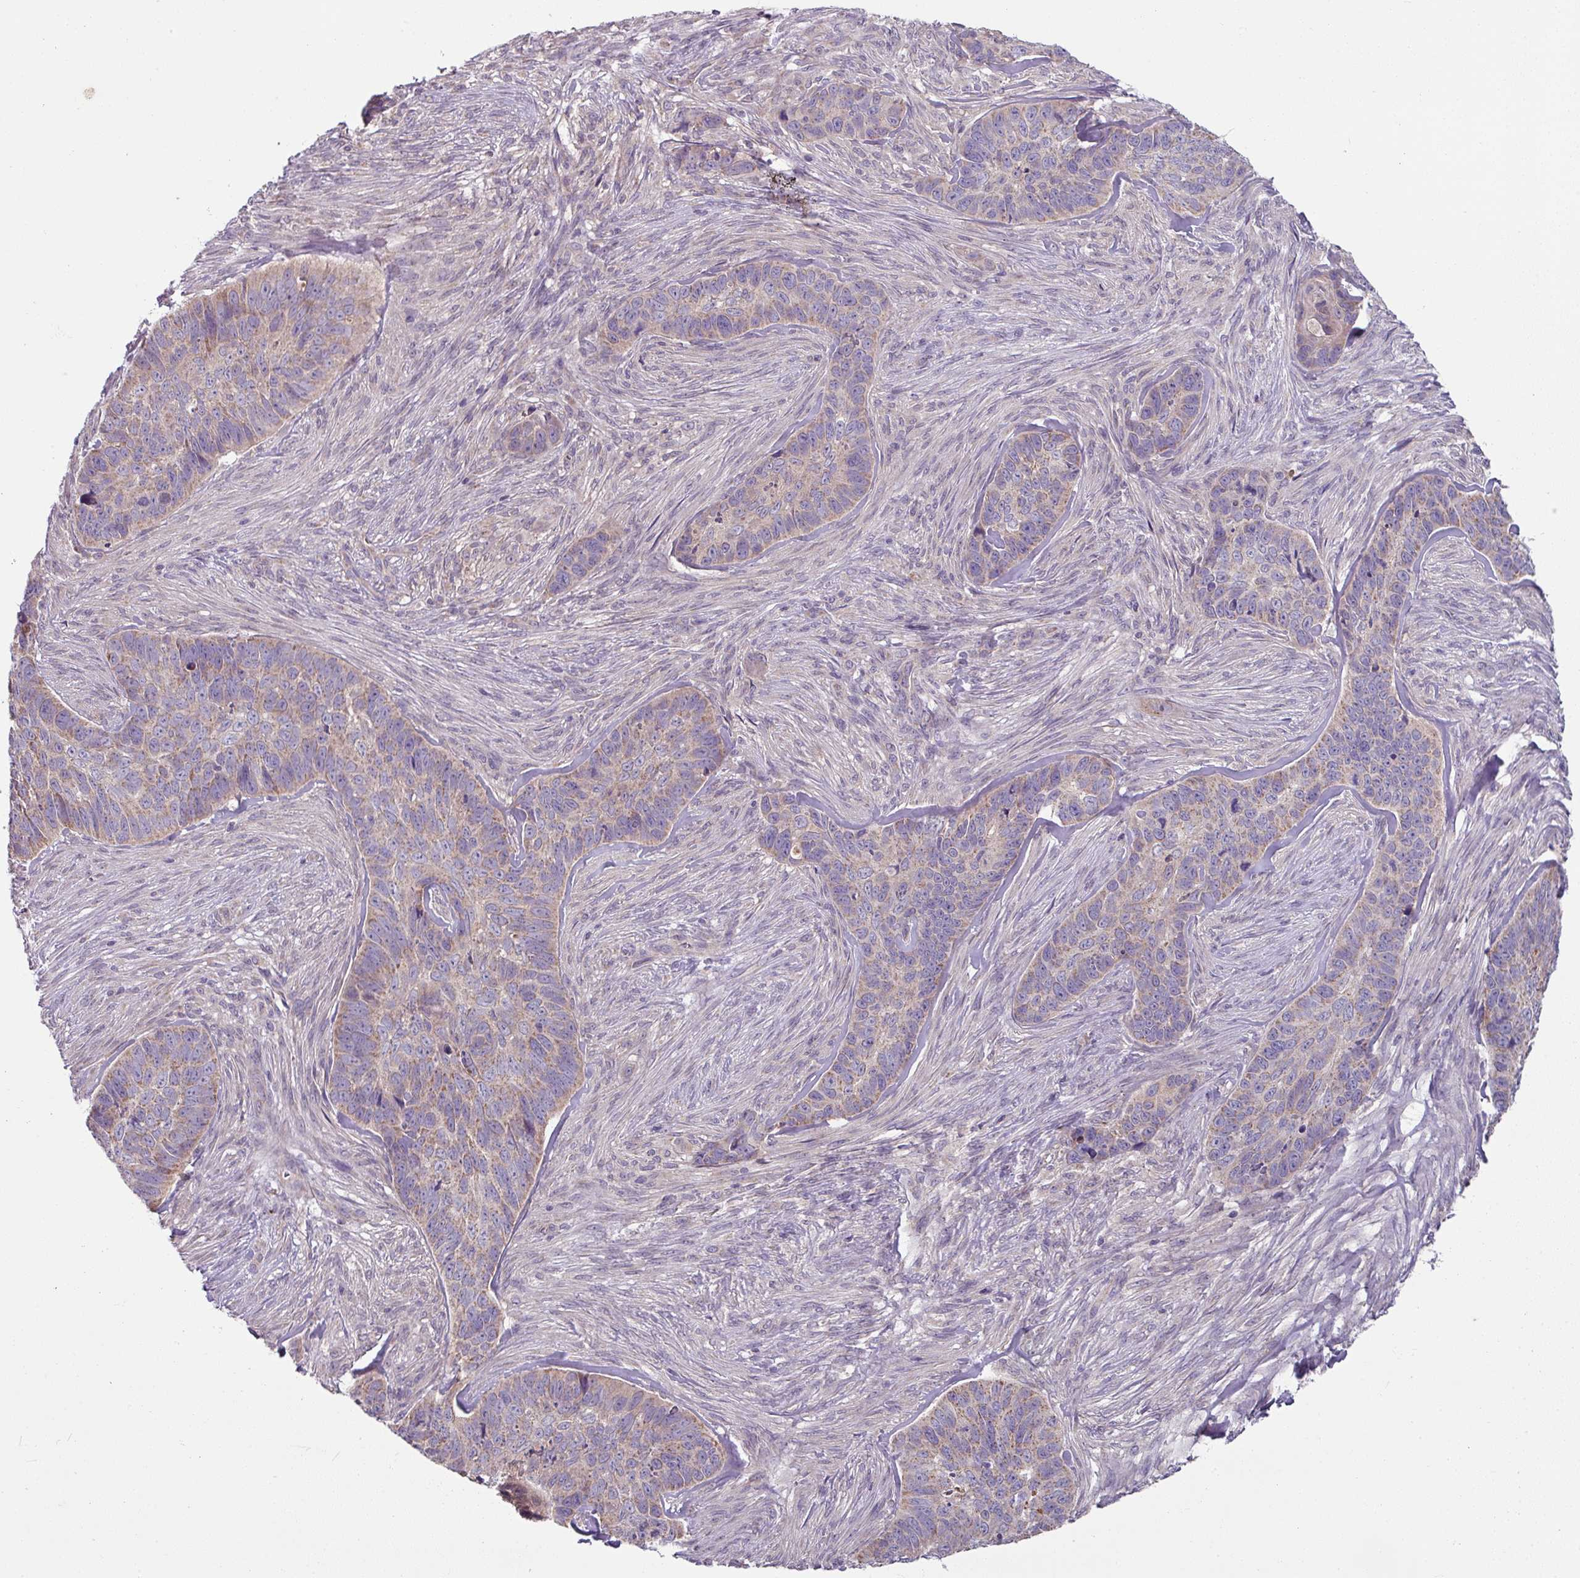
{"staining": {"intensity": "weak", "quantity": "<25%", "location": "cytoplasmic/membranous"}, "tissue": "skin cancer", "cell_type": "Tumor cells", "image_type": "cancer", "snomed": [{"axis": "morphology", "description": "Basal cell carcinoma"}, {"axis": "topography", "description": "Skin"}], "caption": "Immunohistochemical staining of human skin cancer demonstrates no significant positivity in tumor cells. (DAB (3,3'-diaminobenzidine) immunohistochemistry (IHC) with hematoxylin counter stain).", "gene": "LRRC9", "patient": {"sex": "female", "age": 82}}